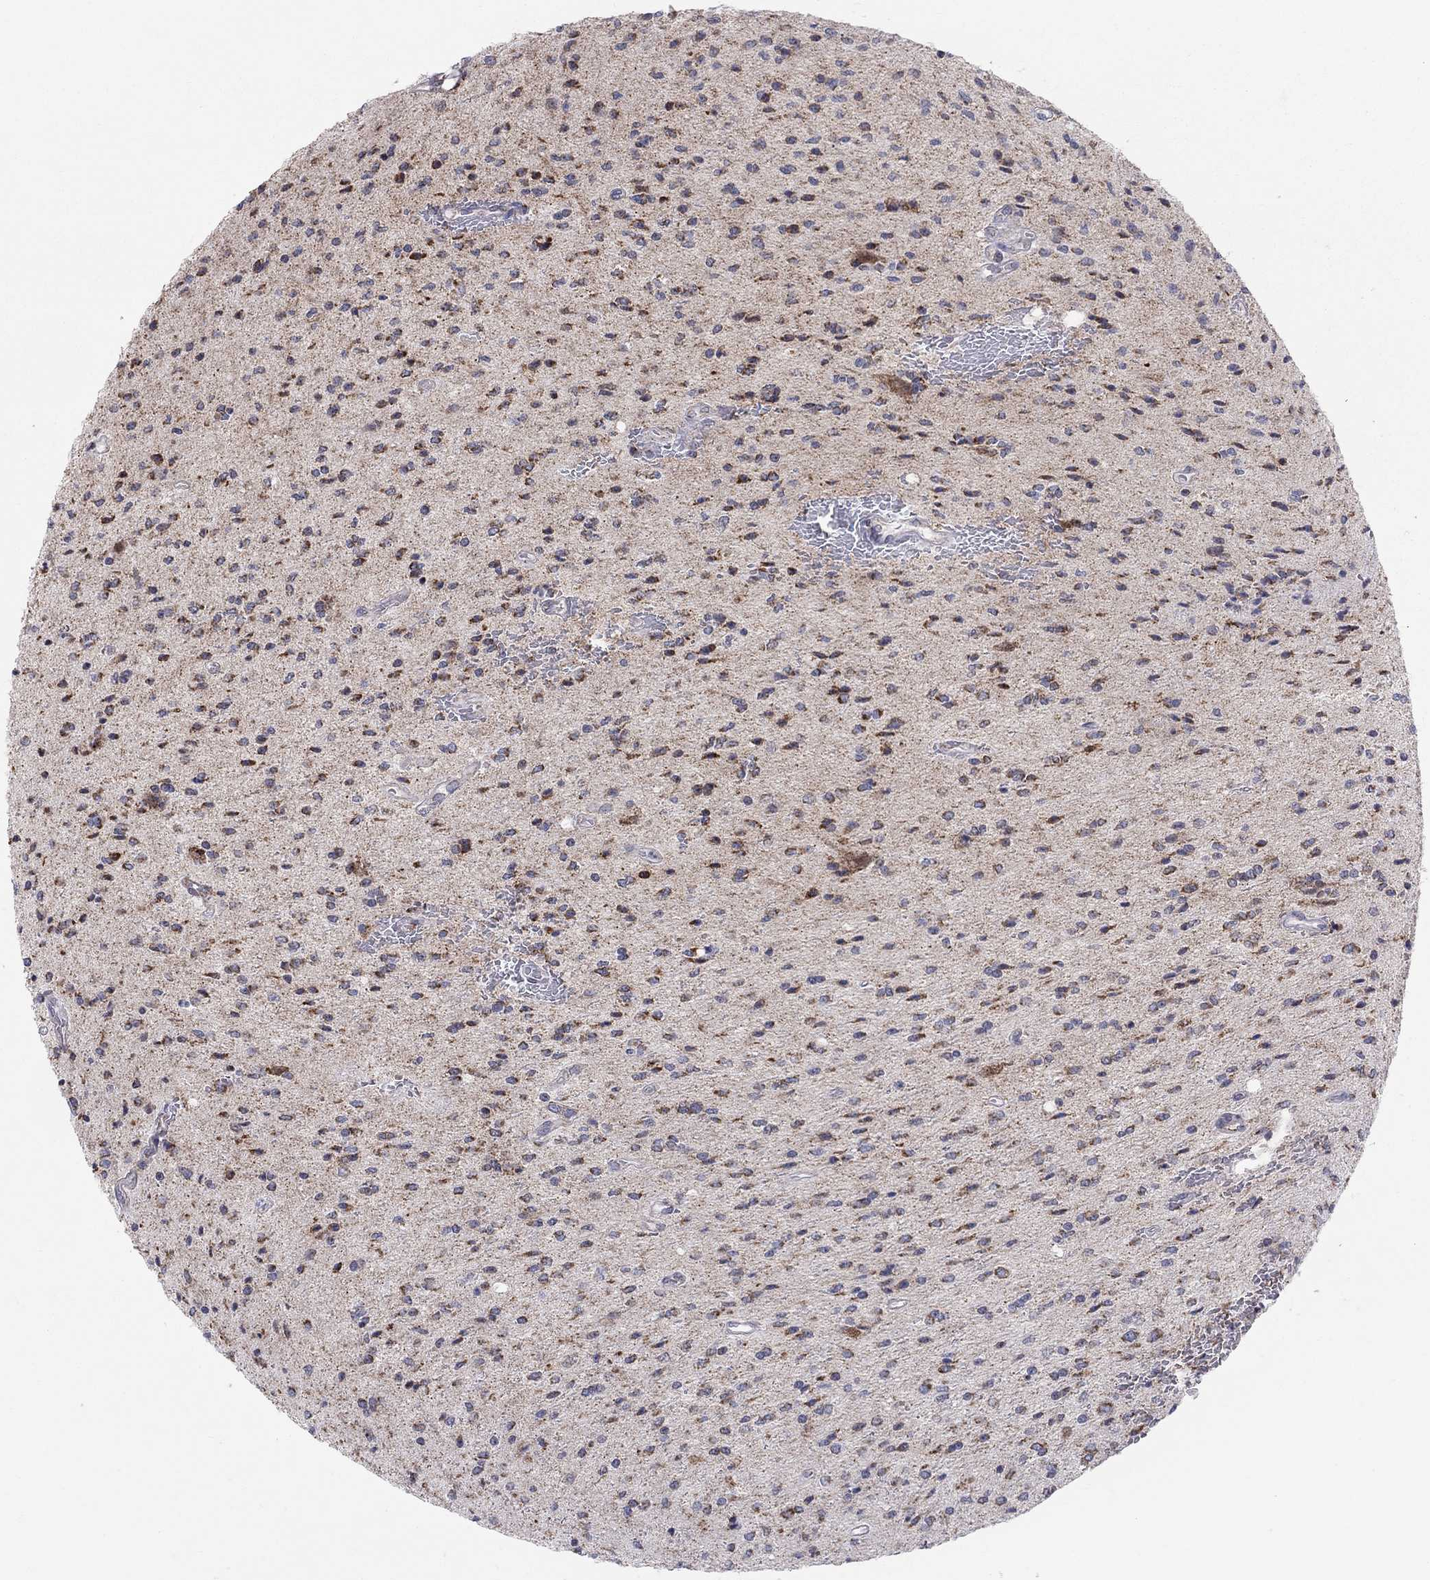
{"staining": {"intensity": "strong", "quantity": "25%-75%", "location": "cytoplasmic/membranous"}, "tissue": "glioma", "cell_type": "Tumor cells", "image_type": "cancer", "snomed": [{"axis": "morphology", "description": "Glioma, malignant, Low grade"}, {"axis": "topography", "description": "Brain"}], "caption": "A histopathology image of human malignant low-grade glioma stained for a protein displays strong cytoplasmic/membranous brown staining in tumor cells.", "gene": "KISS1R", "patient": {"sex": "male", "age": 67}}